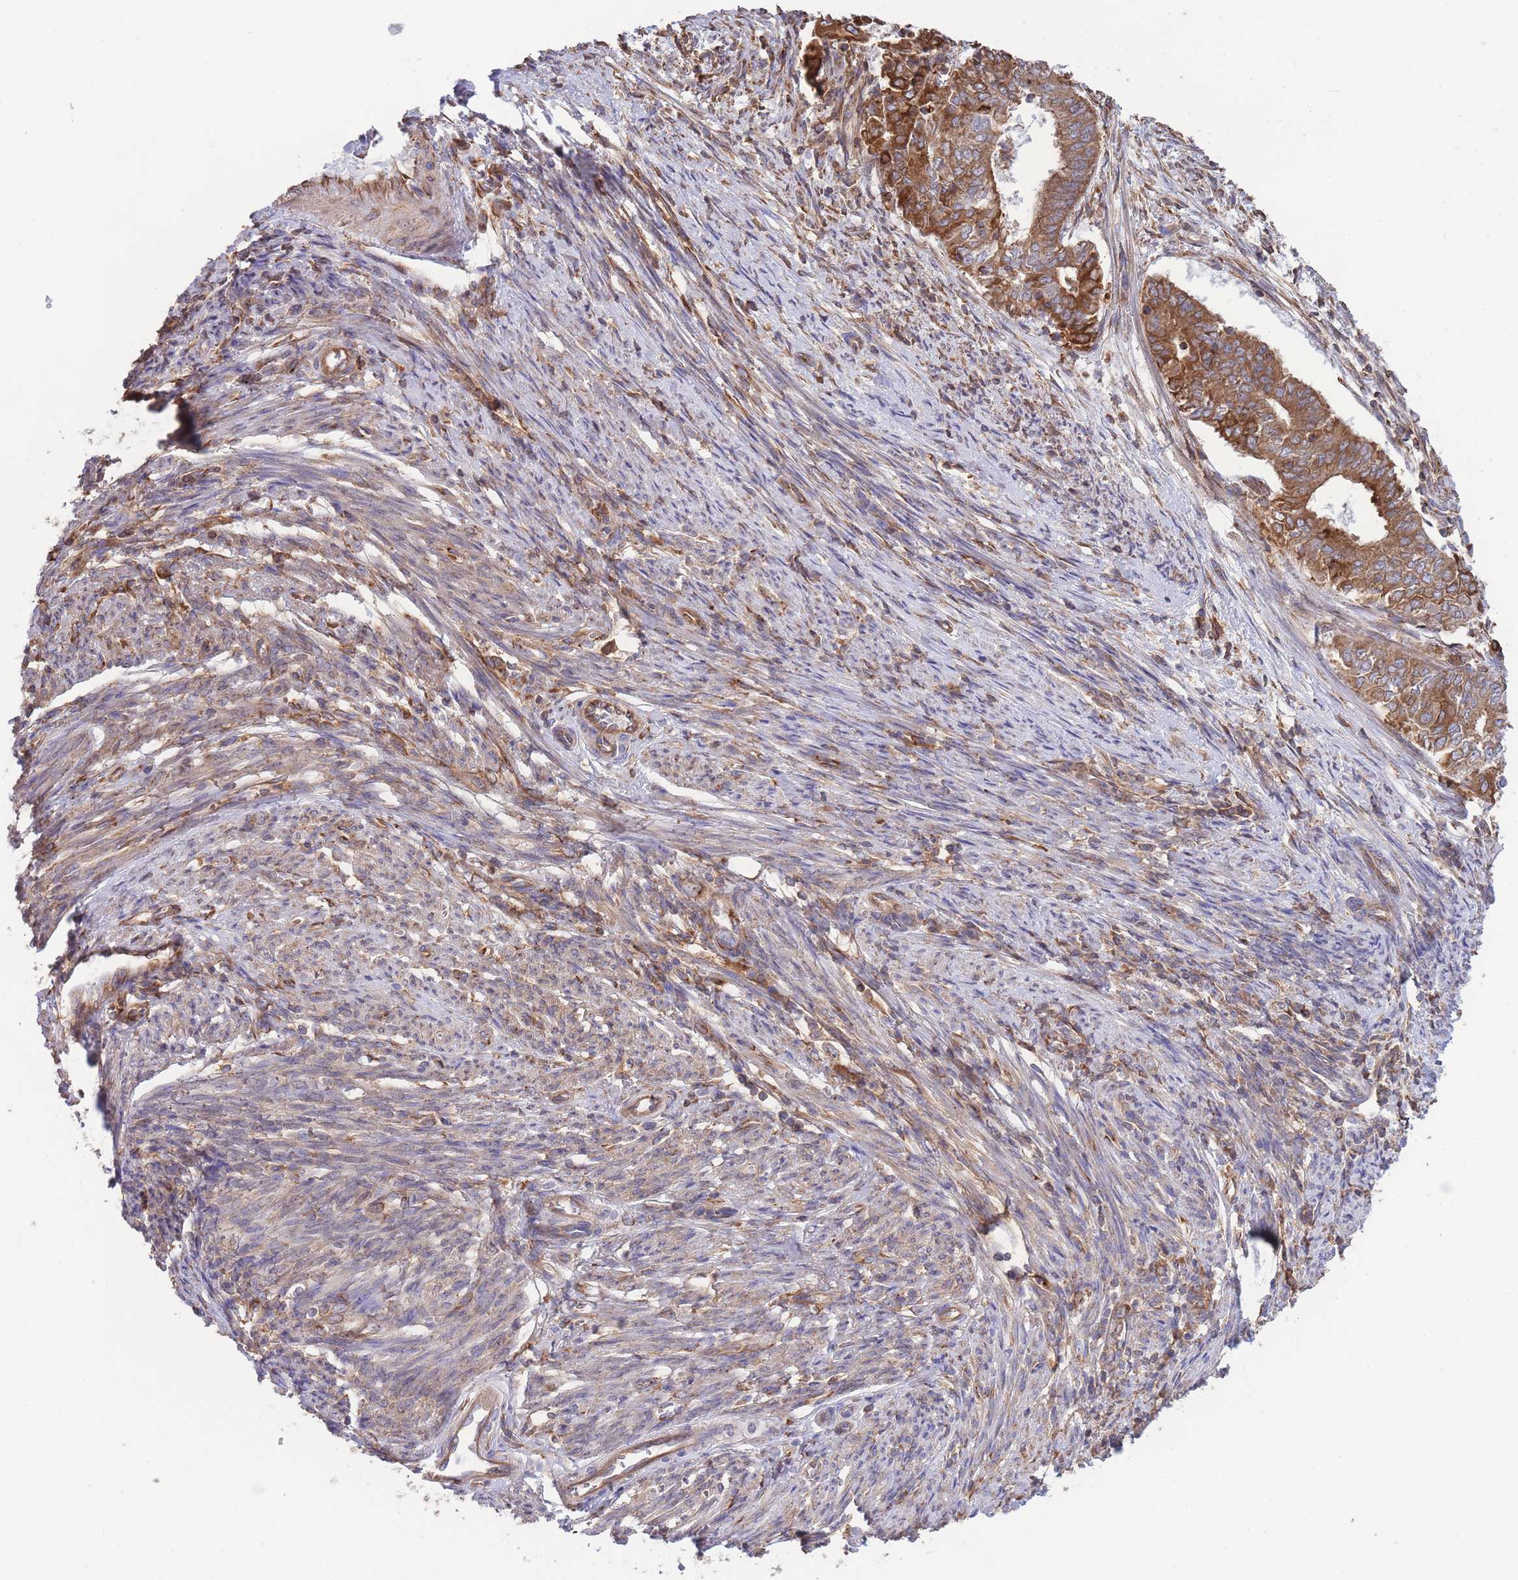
{"staining": {"intensity": "strong", "quantity": "25%-75%", "location": "cytoplasmic/membranous"}, "tissue": "endometrial cancer", "cell_type": "Tumor cells", "image_type": "cancer", "snomed": [{"axis": "morphology", "description": "Adenocarcinoma, NOS"}, {"axis": "topography", "description": "Endometrium"}], "caption": "Protein expression analysis of endometrial adenocarcinoma exhibits strong cytoplasmic/membranous positivity in about 25%-75% of tumor cells. The protein is shown in brown color, while the nuclei are stained blue.", "gene": "LRRN4CL", "patient": {"sex": "female", "age": 62}}